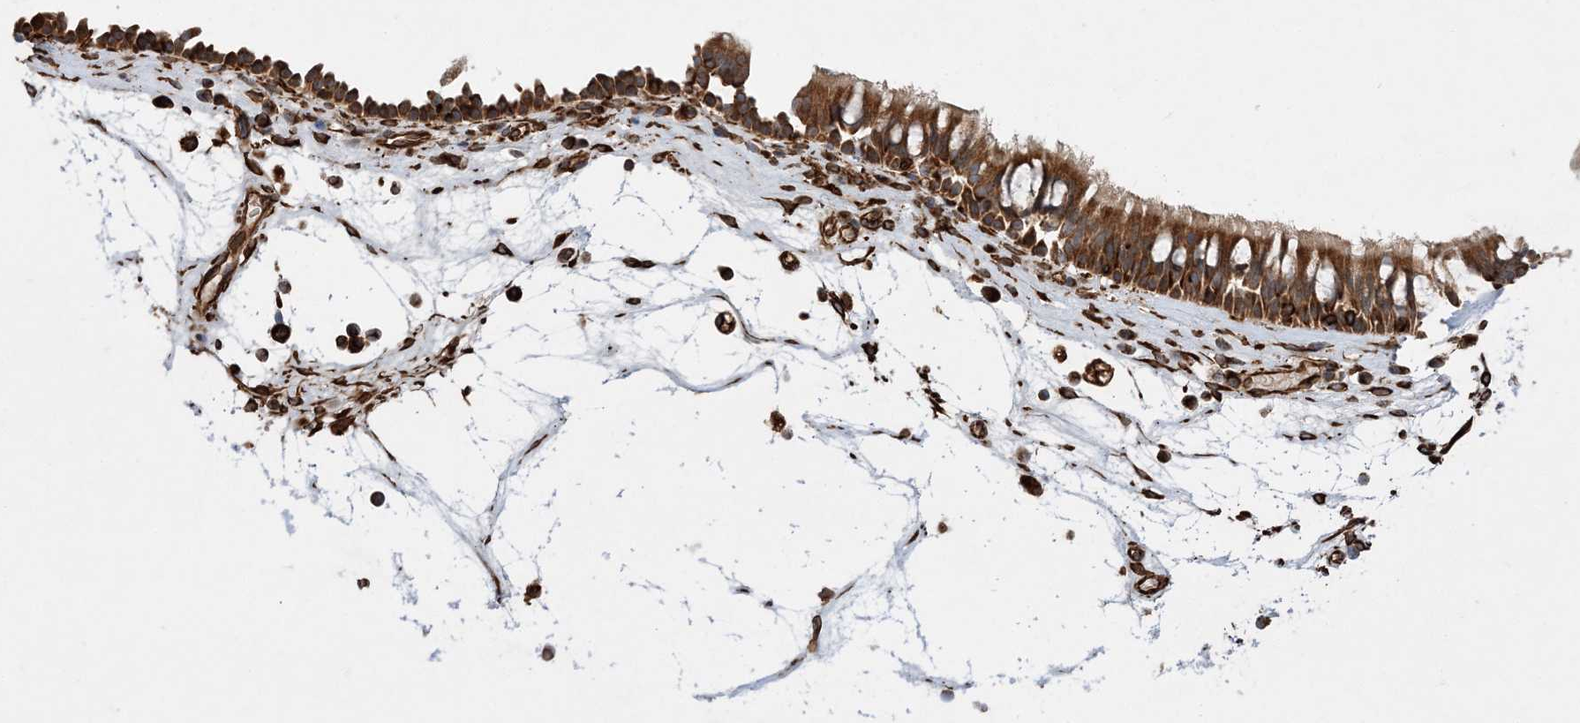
{"staining": {"intensity": "moderate", "quantity": ">75%", "location": "cytoplasmic/membranous"}, "tissue": "nasopharynx", "cell_type": "Respiratory epithelial cells", "image_type": "normal", "snomed": [{"axis": "morphology", "description": "Normal tissue, NOS"}, {"axis": "morphology", "description": "Inflammation, NOS"}, {"axis": "morphology", "description": "Malignant melanoma, Metastatic site"}, {"axis": "topography", "description": "Nasopharynx"}], "caption": "This photomicrograph exhibits benign nasopharynx stained with immunohistochemistry to label a protein in brown. The cytoplasmic/membranous of respiratory epithelial cells show moderate positivity for the protein. Nuclei are counter-stained blue.", "gene": "FAM114A2", "patient": {"sex": "male", "age": 70}}